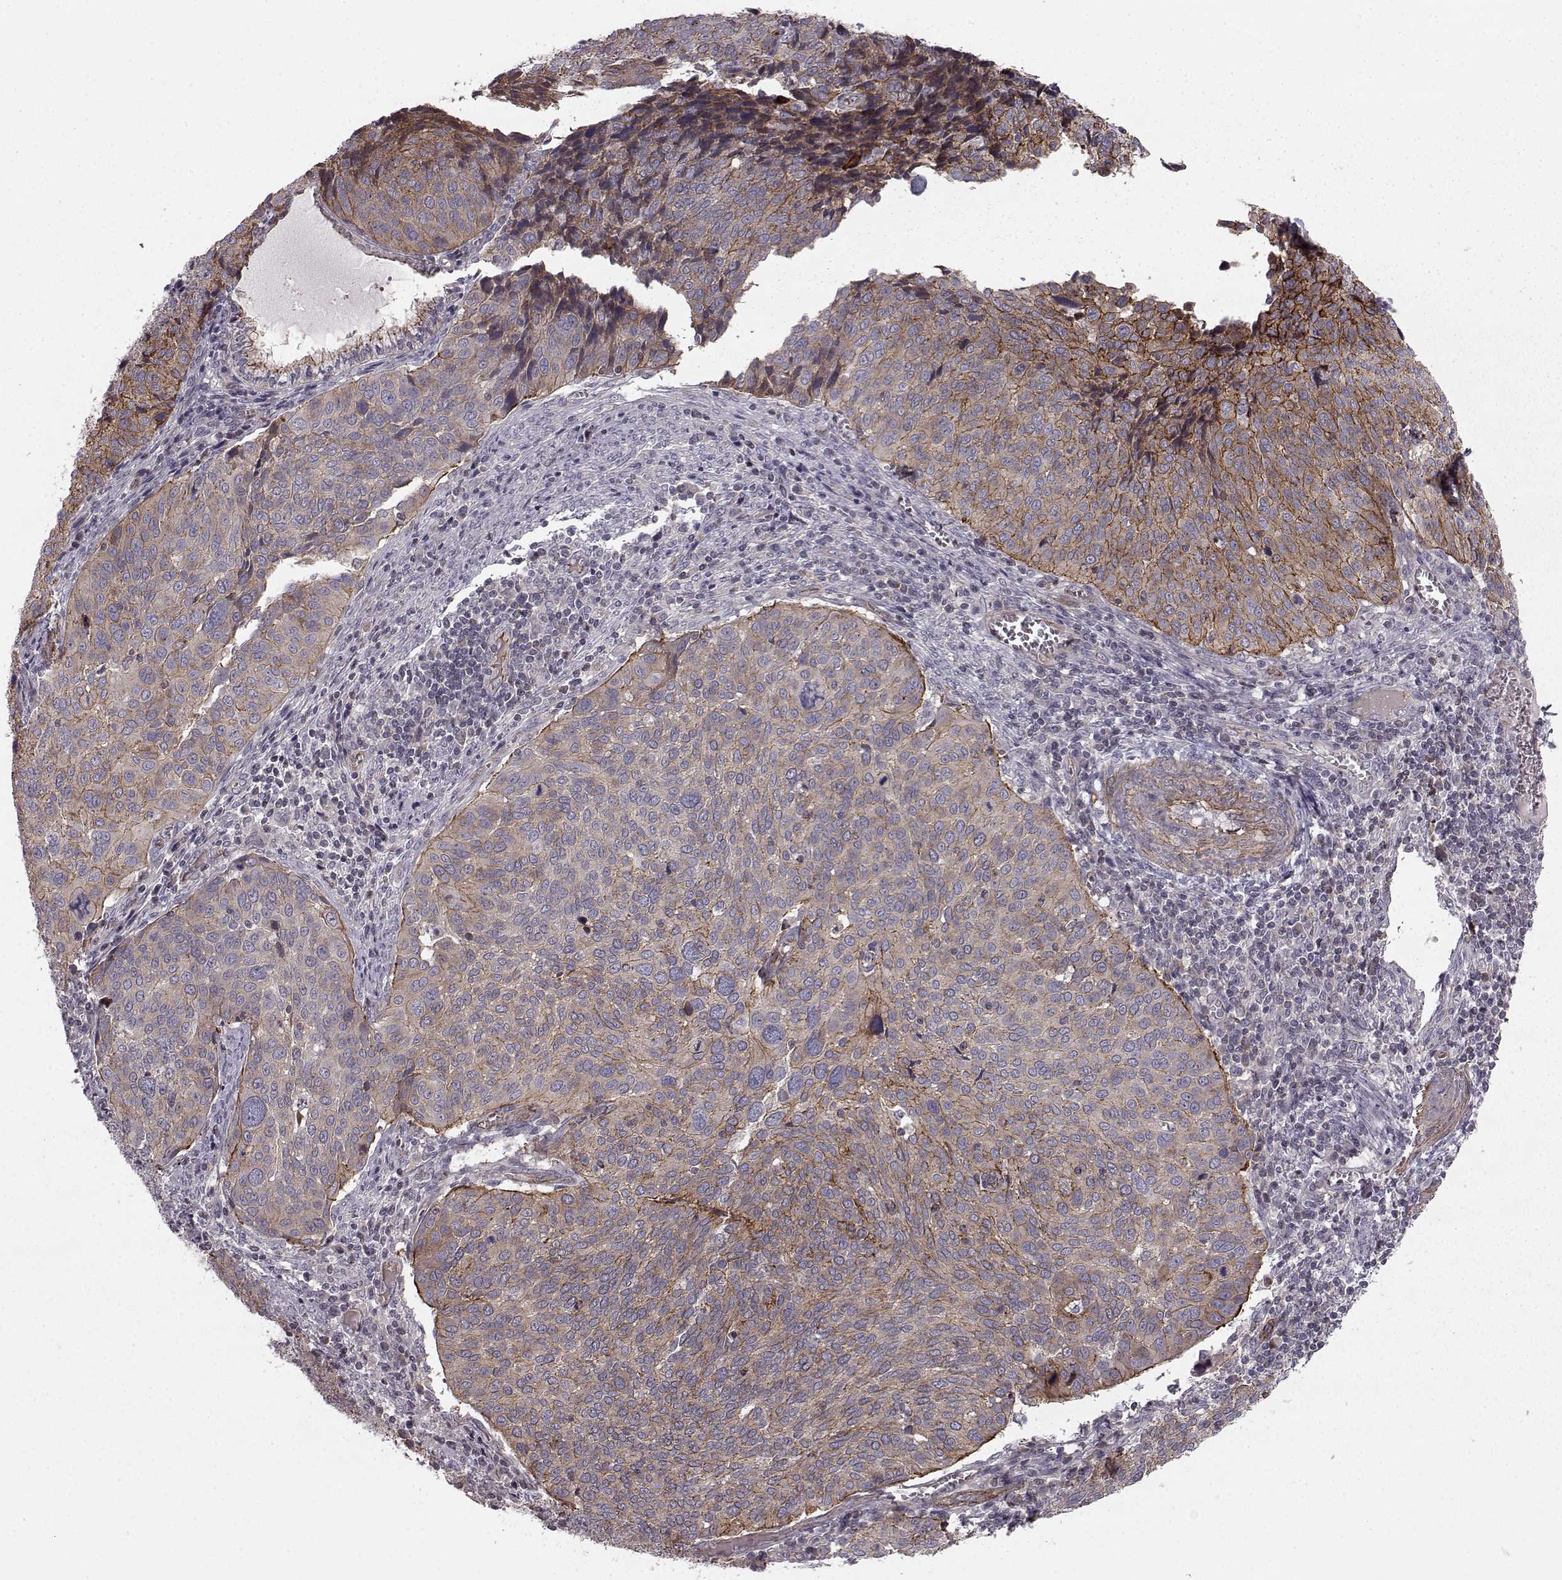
{"staining": {"intensity": "weak", "quantity": "25%-75%", "location": "cytoplasmic/membranous"}, "tissue": "cervical cancer", "cell_type": "Tumor cells", "image_type": "cancer", "snomed": [{"axis": "morphology", "description": "Squamous cell carcinoma, NOS"}, {"axis": "topography", "description": "Cervix"}], "caption": "Tumor cells demonstrate weak cytoplasmic/membranous staining in about 25%-75% of cells in cervical cancer. (IHC, brightfield microscopy, high magnification).", "gene": "SLC22A18", "patient": {"sex": "female", "age": 39}}